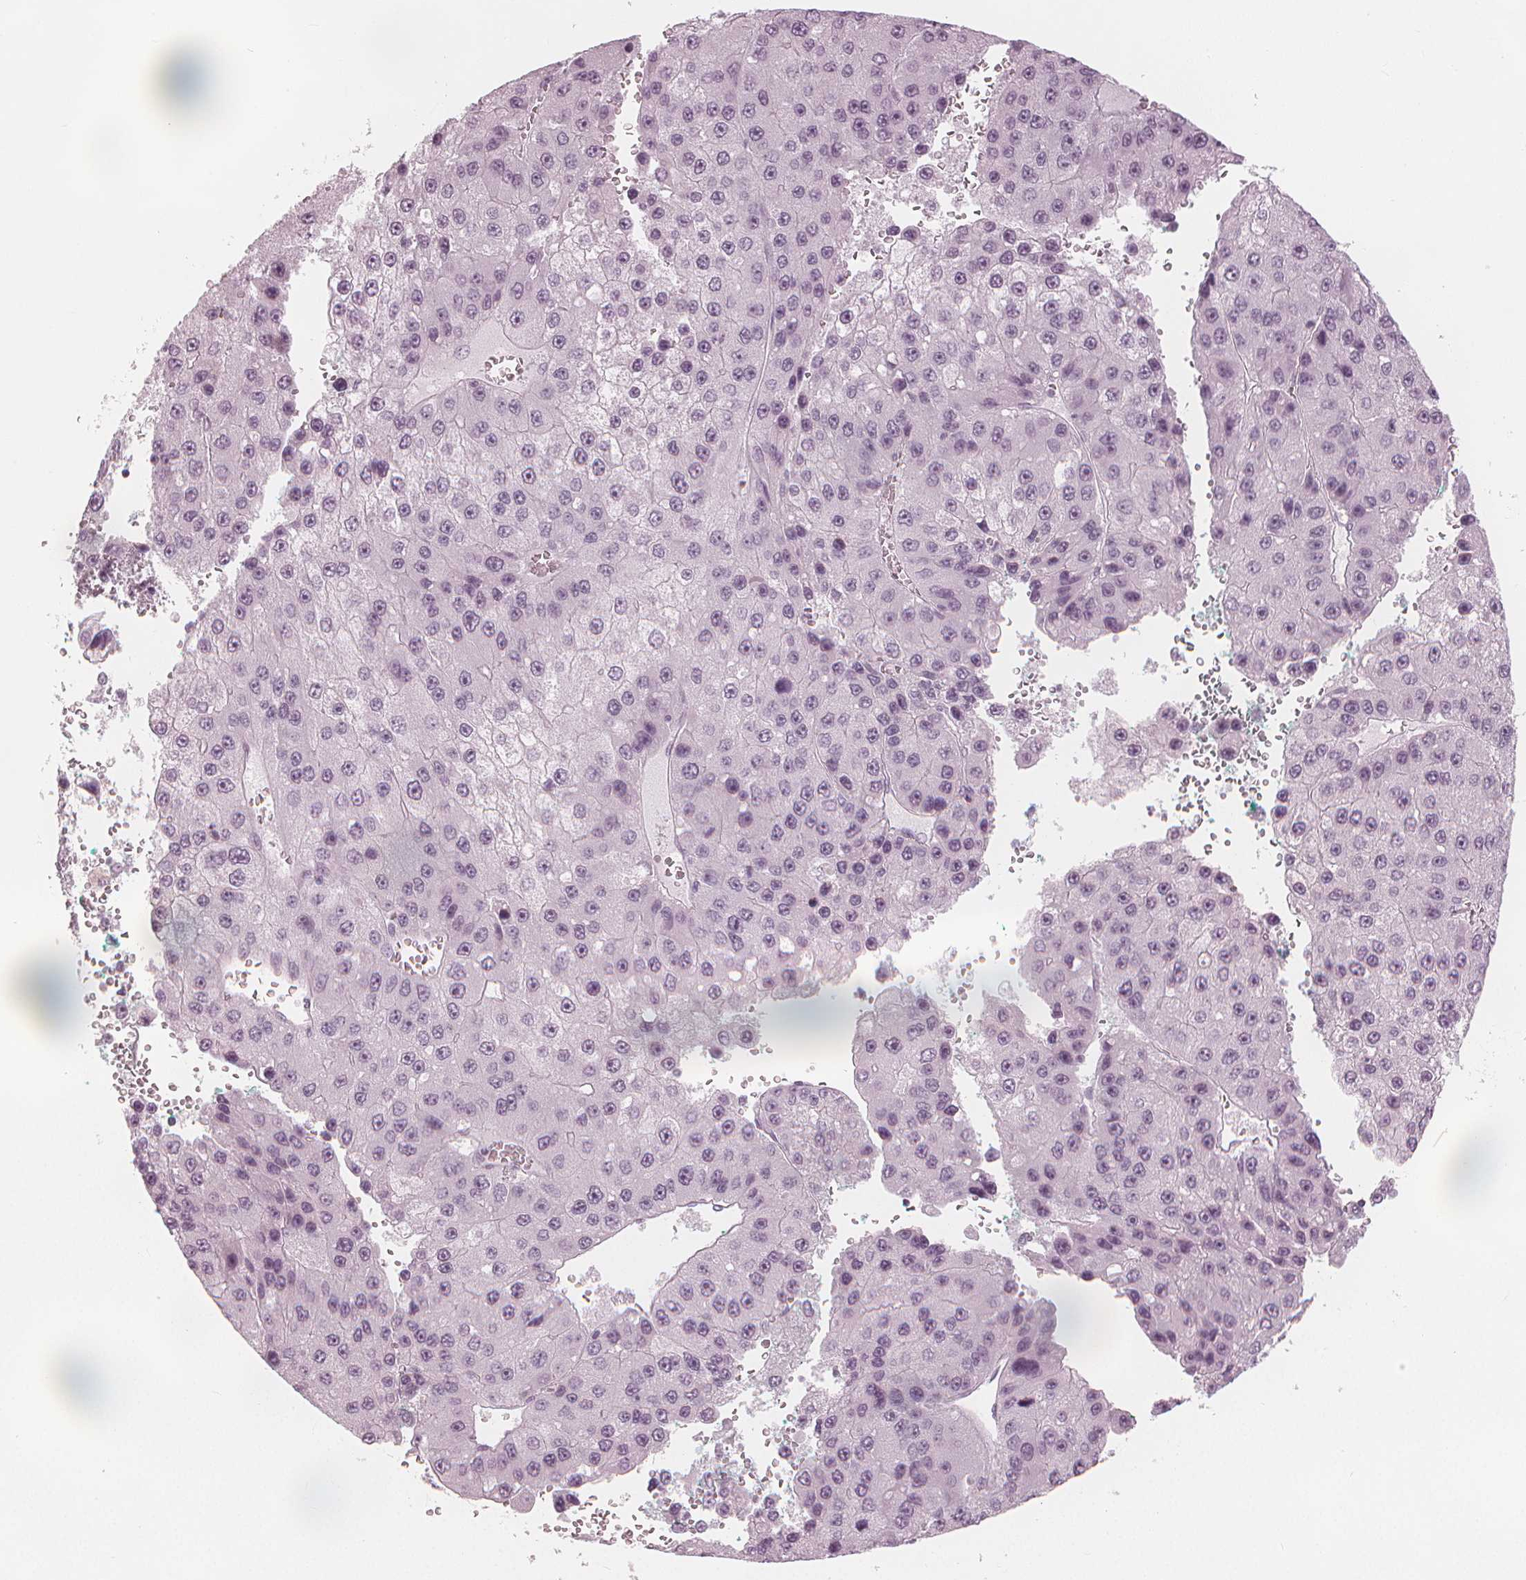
{"staining": {"intensity": "negative", "quantity": "none", "location": "none"}, "tissue": "liver cancer", "cell_type": "Tumor cells", "image_type": "cancer", "snomed": [{"axis": "morphology", "description": "Carcinoma, Hepatocellular, NOS"}, {"axis": "topography", "description": "Liver"}], "caption": "Tumor cells are negative for protein expression in human liver cancer (hepatocellular carcinoma).", "gene": "PAEP", "patient": {"sex": "female", "age": 73}}